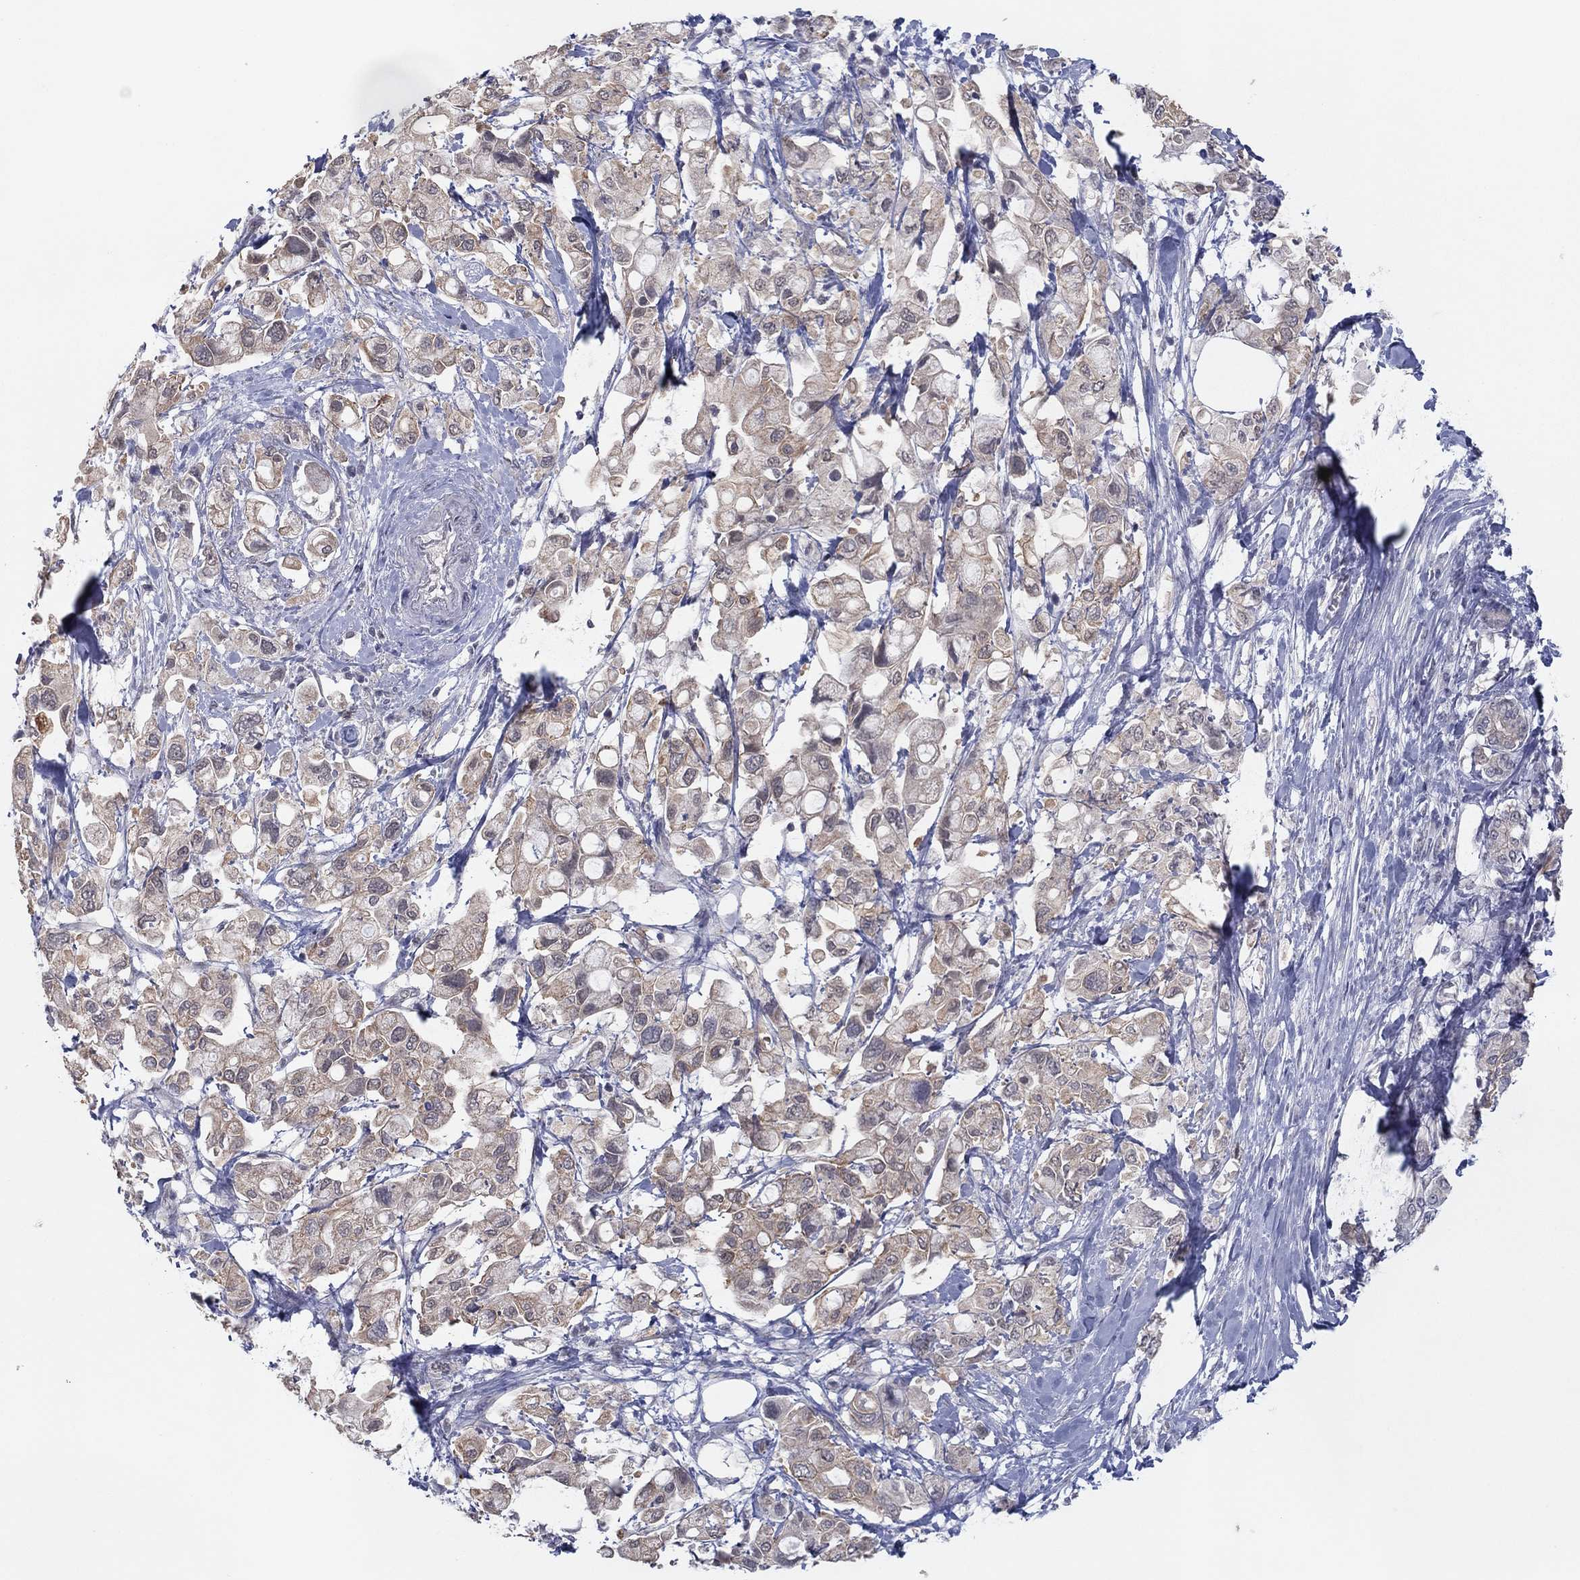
{"staining": {"intensity": "weak", "quantity": ">75%", "location": "cytoplasmic/membranous"}, "tissue": "pancreatic cancer", "cell_type": "Tumor cells", "image_type": "cancer", "snomed": [{"axis": "morphology", "description": "Adenocarcinoma, NOS"}, {"axis": "topography", "description": "Pancreas"}], "caption": "Protein staining reveals weak cytoplasmic/membranous staining in approximately >75% of tumor cells in pancreatic cancer (adenocarcinoma).", "gene": "SLC22A2", "patient": {"sex": "female", "age": 56}}